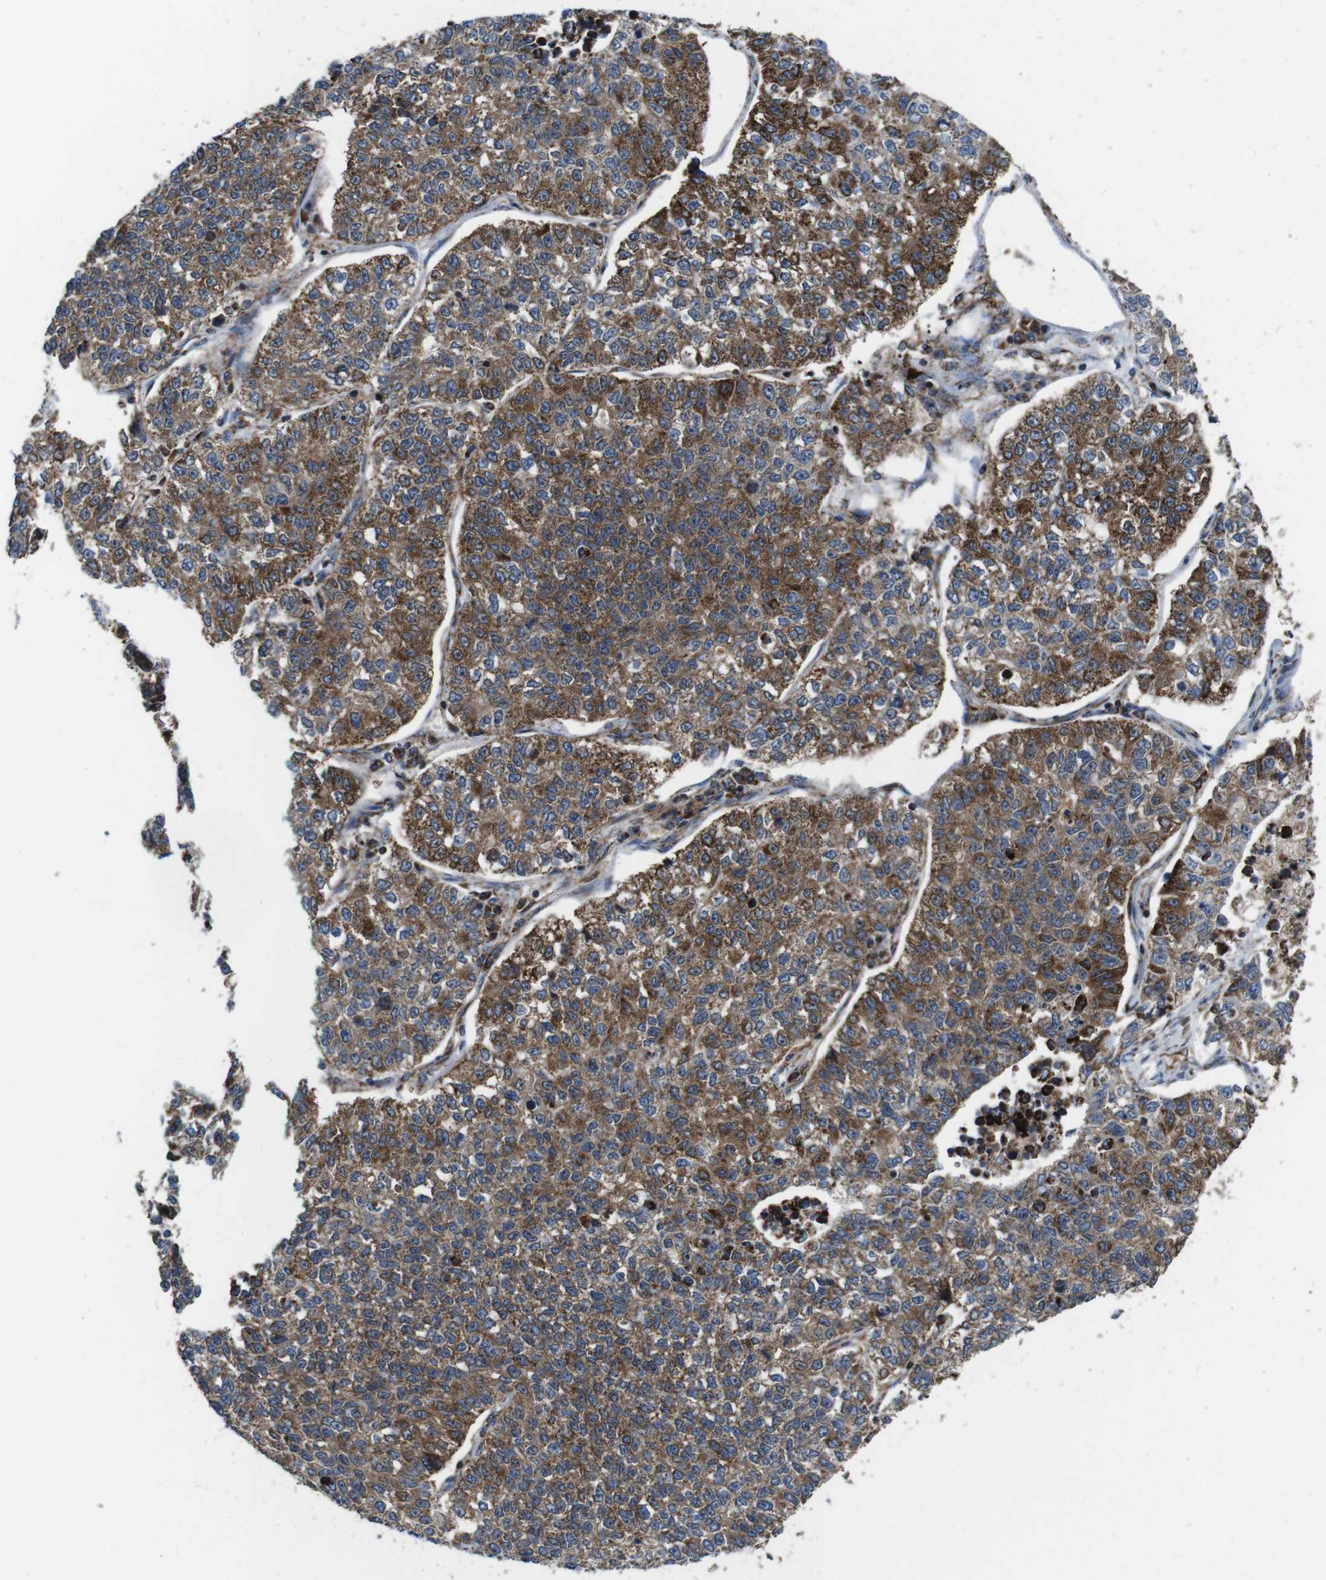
{"staining": {"intensity": "moderate", "quantity": ">75%", "location": "cytoplasmic/membranous"}, "tissue": "lung cancer", "cell_type": "Tumor cells", "image_type": "cancer", "snomed": [{"axis": "morphology", "description": "Adenocarcinoma, NOS"}, {"axis": "topography", "description": "Lung"}], "caption": "An immunohistochemistry micrograph of tumor tissue is shown. Protein staining in brown highlights moderate cytoplasmic/membranous positivity in lung cancer within tumor cells.", "gene": "HK1", "patient": {"sex": "male", "age": 49}}